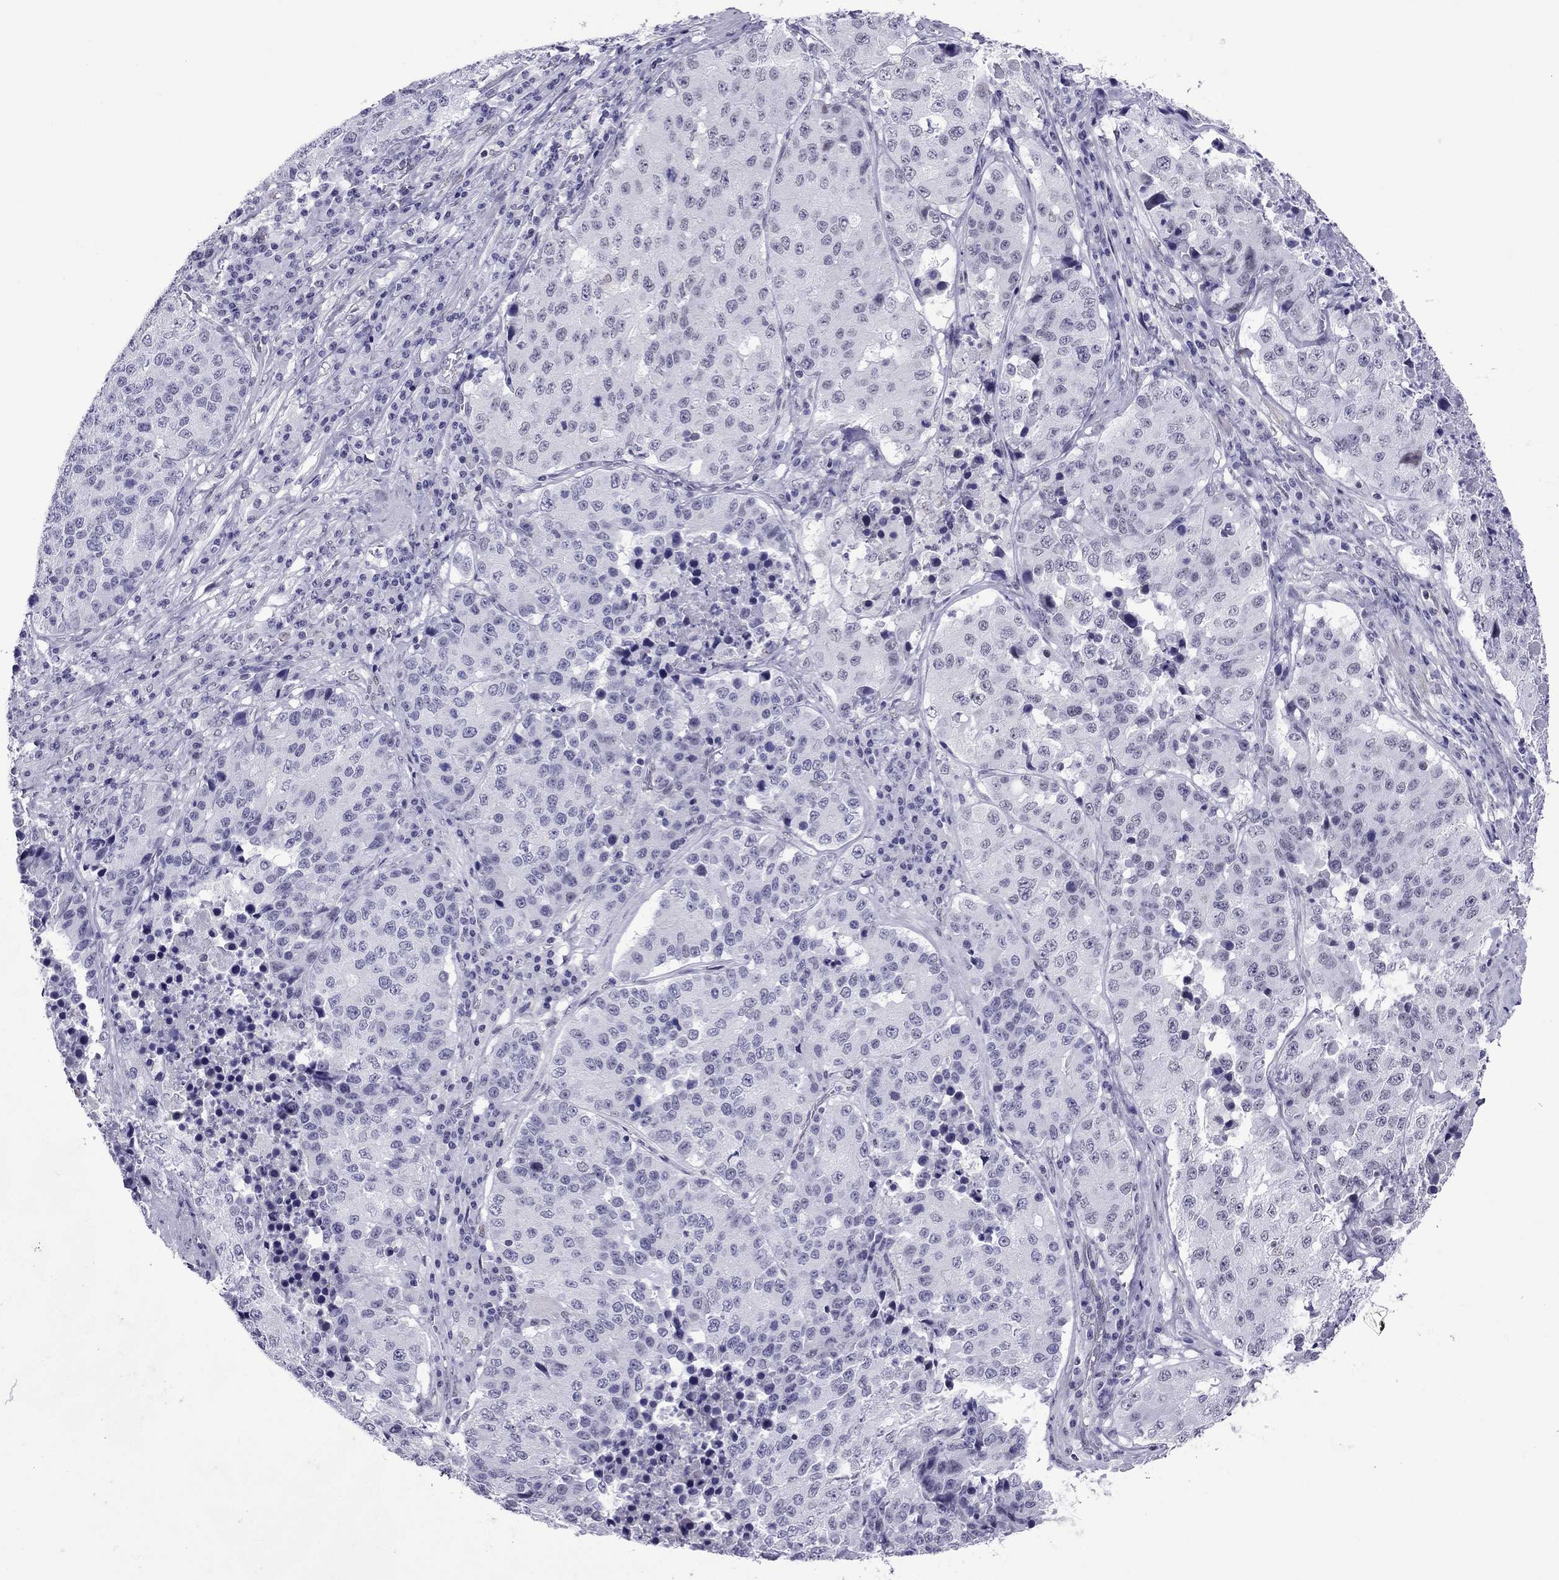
{"staining": {"intensity": "negative", "quantity": "none", "location": "none"}, "tissue": "stomach cancer", "cell_type": "Tumor cells", "image_type": "cancer", "snomed": [{"axis": "morphology", "description": "Adenocarcinoma, NOS"}, {"axis": "topography", "description": "Stomach"}], "caption": "Immunohistochemistry of human stomach cancer reveals no expression in tumor cells.", "gene": "ZNF646", "patient": {"sex": "male", "age": 71}}